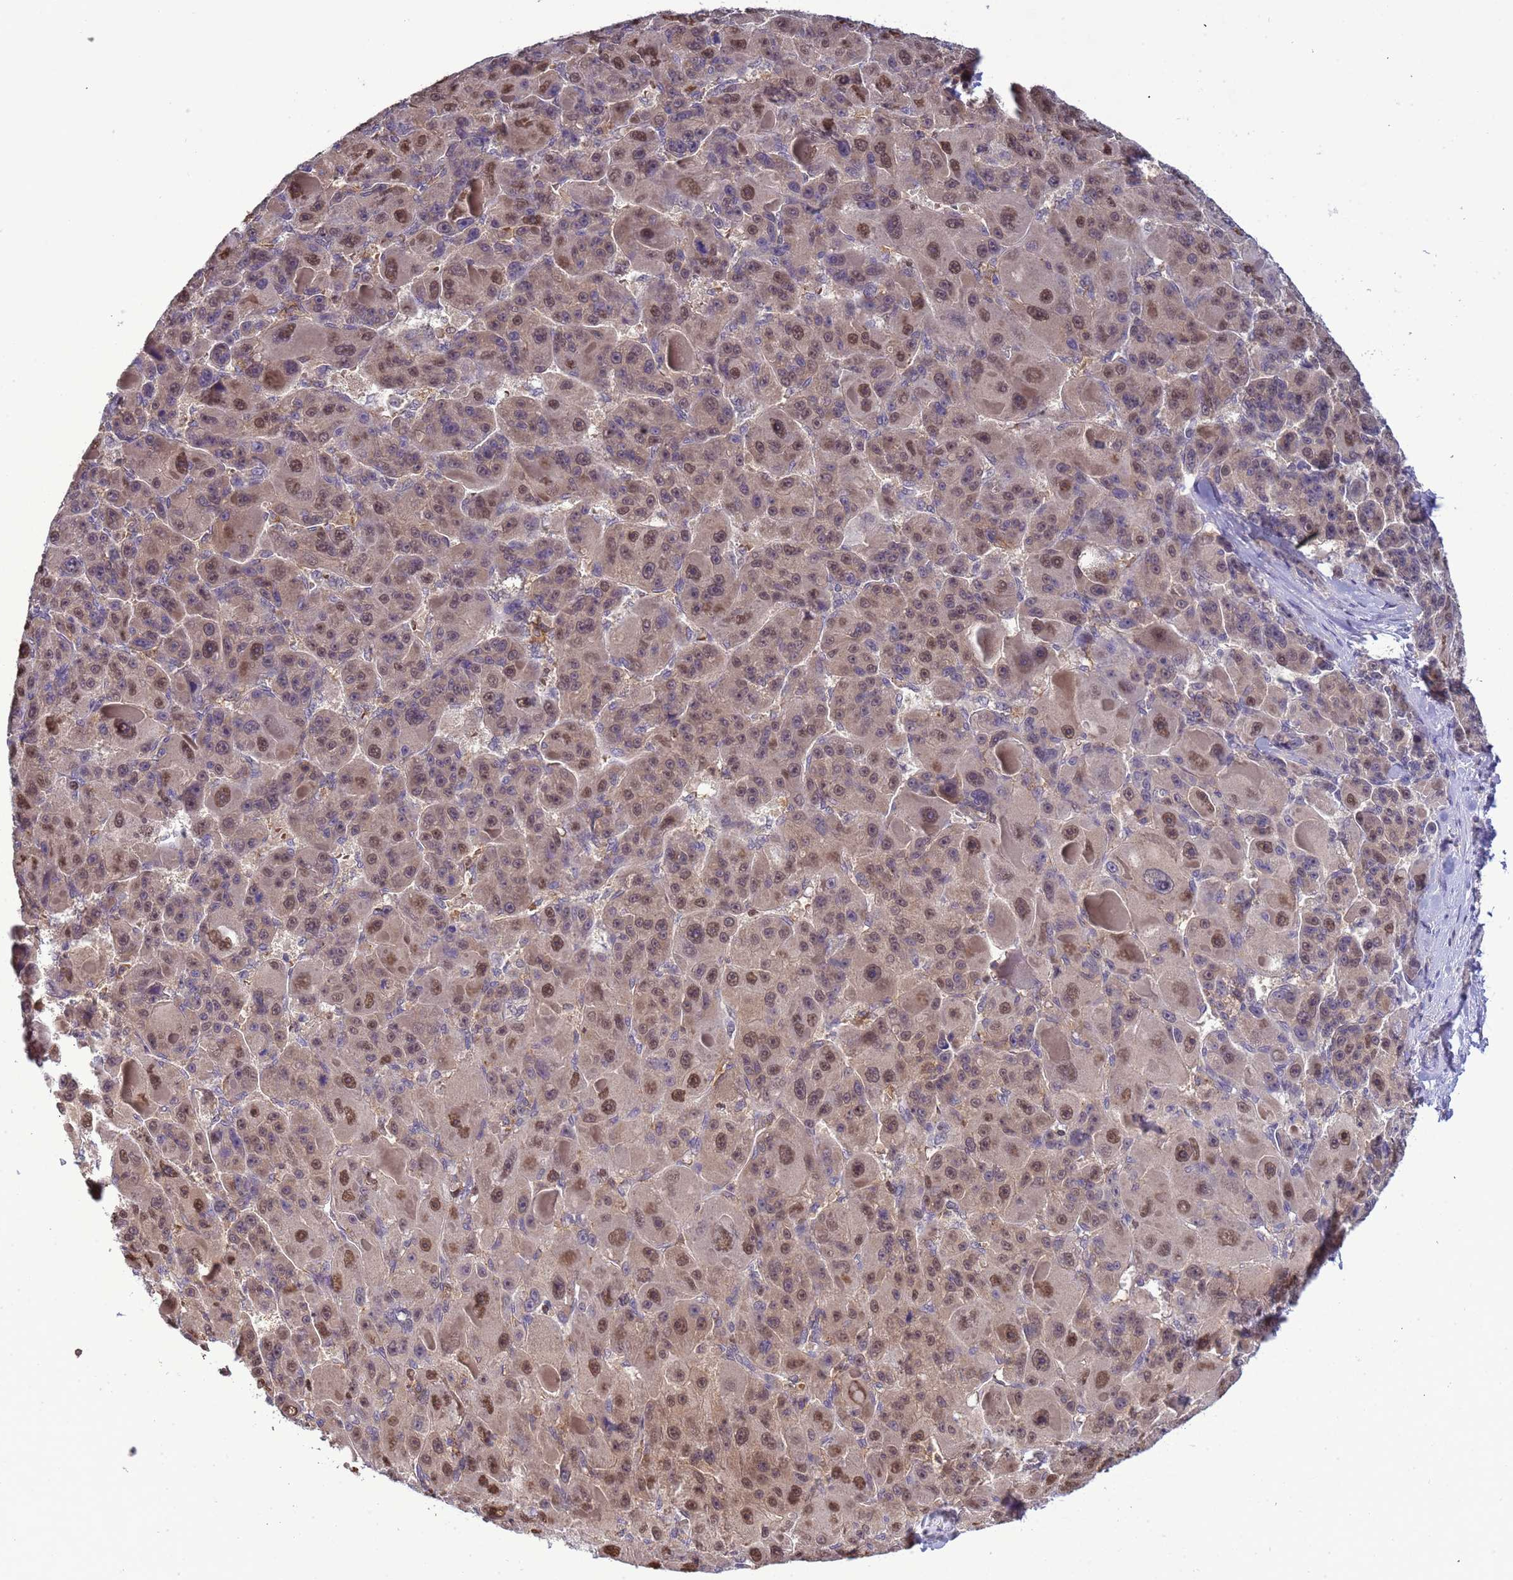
{"staining": {"intensity": "moderate", "quantity": "25%-75%", "location": "nuclear"}, "tissue": "liver cancer", "cell_type": "Tumor cells", "image_type": "cancer", "snomed": [{"axis": "morphology", "description": "Carcinoma, Hepatocellular, NOS"}, {"axis": "topography", "description": "Liver"}], "caption": "Moderate nuclear expression for a protein is seen in approximately 25%-75% of tumor cells of liver hepatocellular carcinoma using immunohistochemistry (IHC).", "gene": "CD53", "patient": {"sex": "male", "age": 76}}